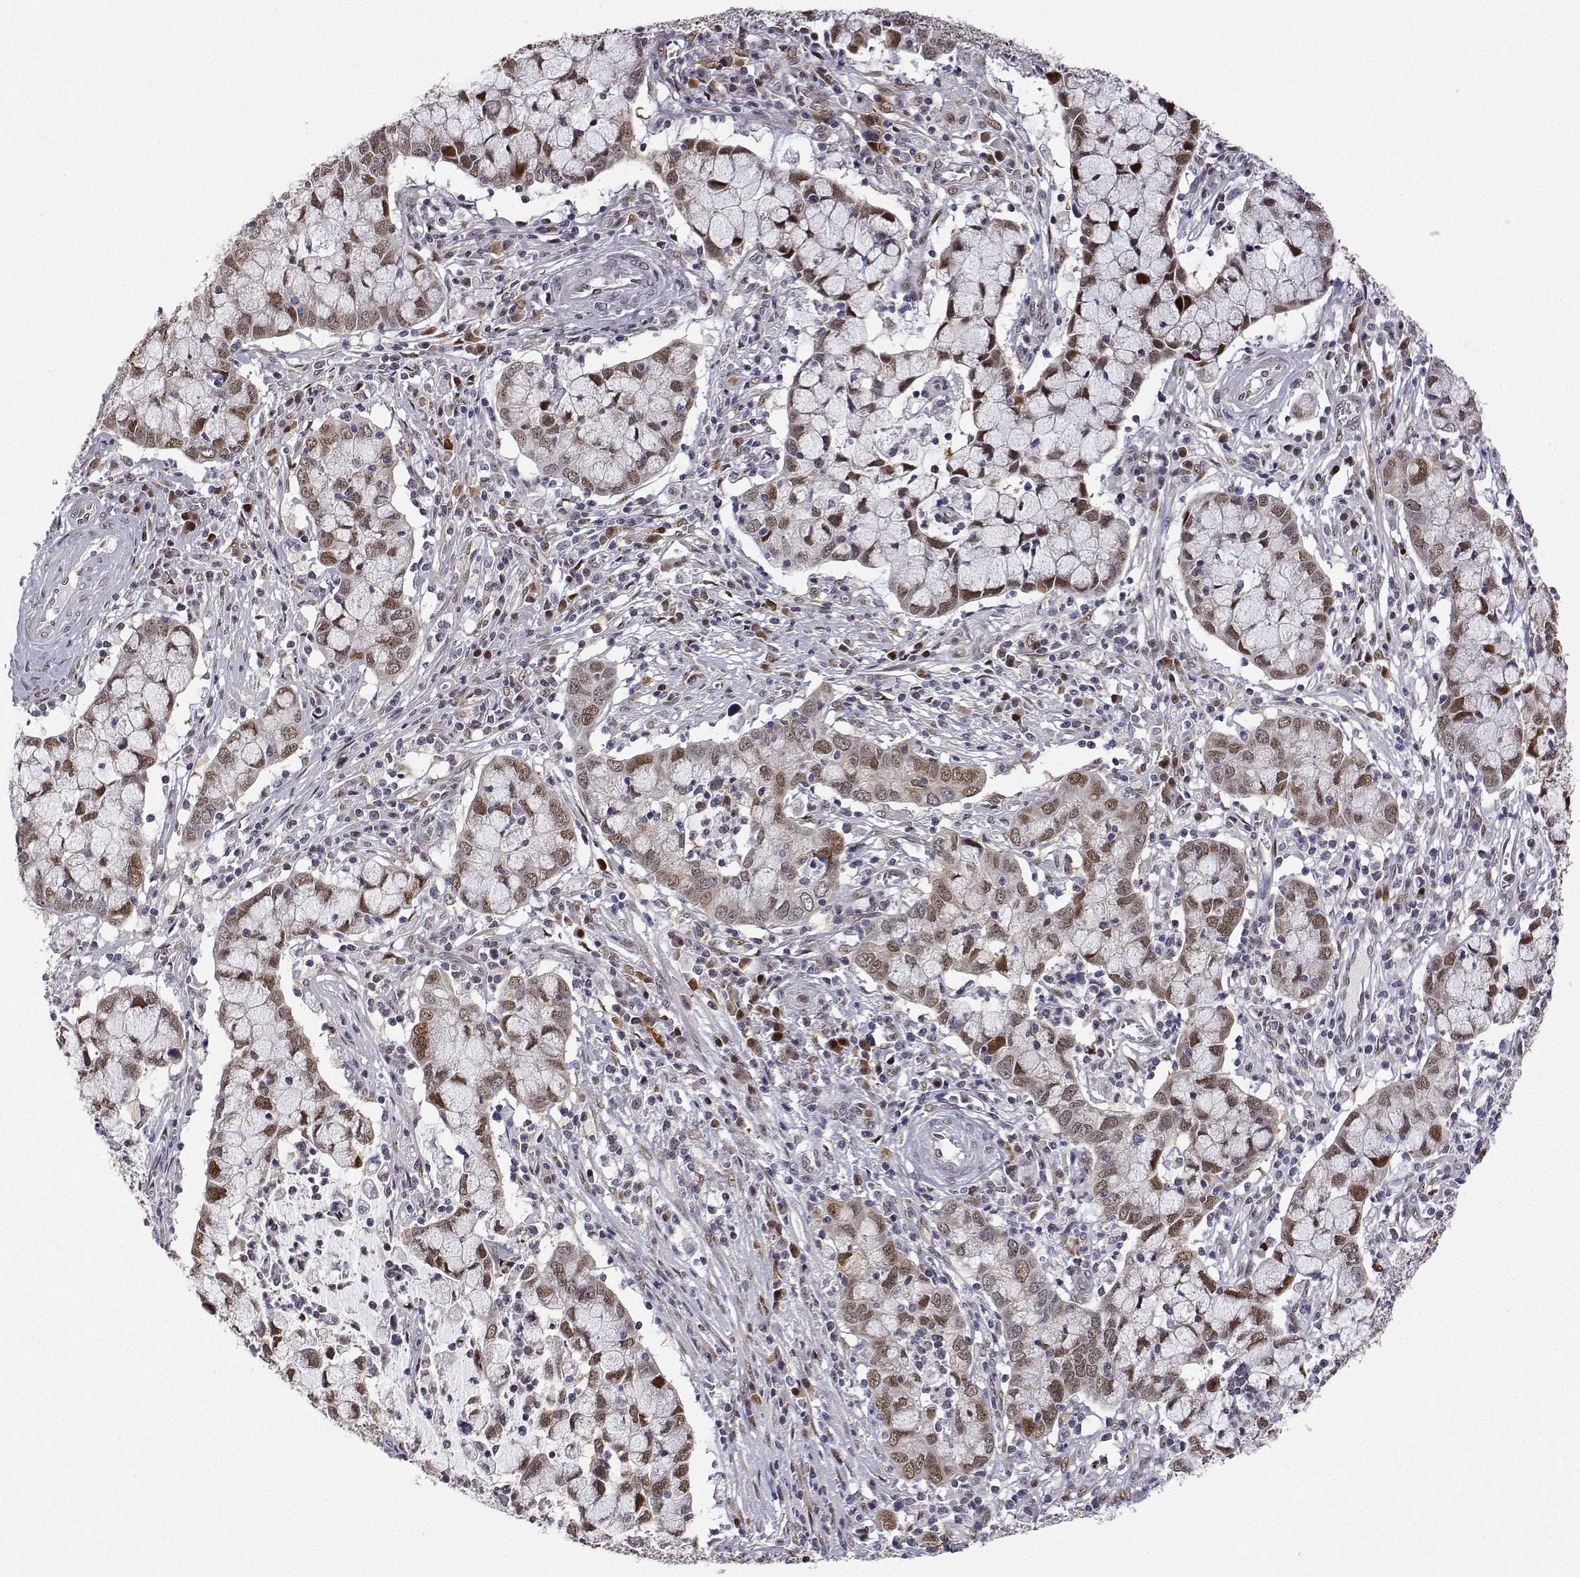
{"staining": {"intensity": "weak", "quantity": ">75%", "location": "cytoplasmic/membranous,nuclear"}, "tissue": "cervical cancer", "cell_type": "Tumor cells", "image_type": "cancer", "snomed": [{"axis": "morphology", "description": "Adenocarcinoma, NOS"}, {"axis": "topography", "description": "Cervix"}], "caption": "Cervical adenocarcinoma tissue demonstrates weak cytoplasmic/membranous and nuclear staining in approximately >75% of tumor cells", "gene": "PHGDH", "patient": {"sex": "female", "age": 40}}